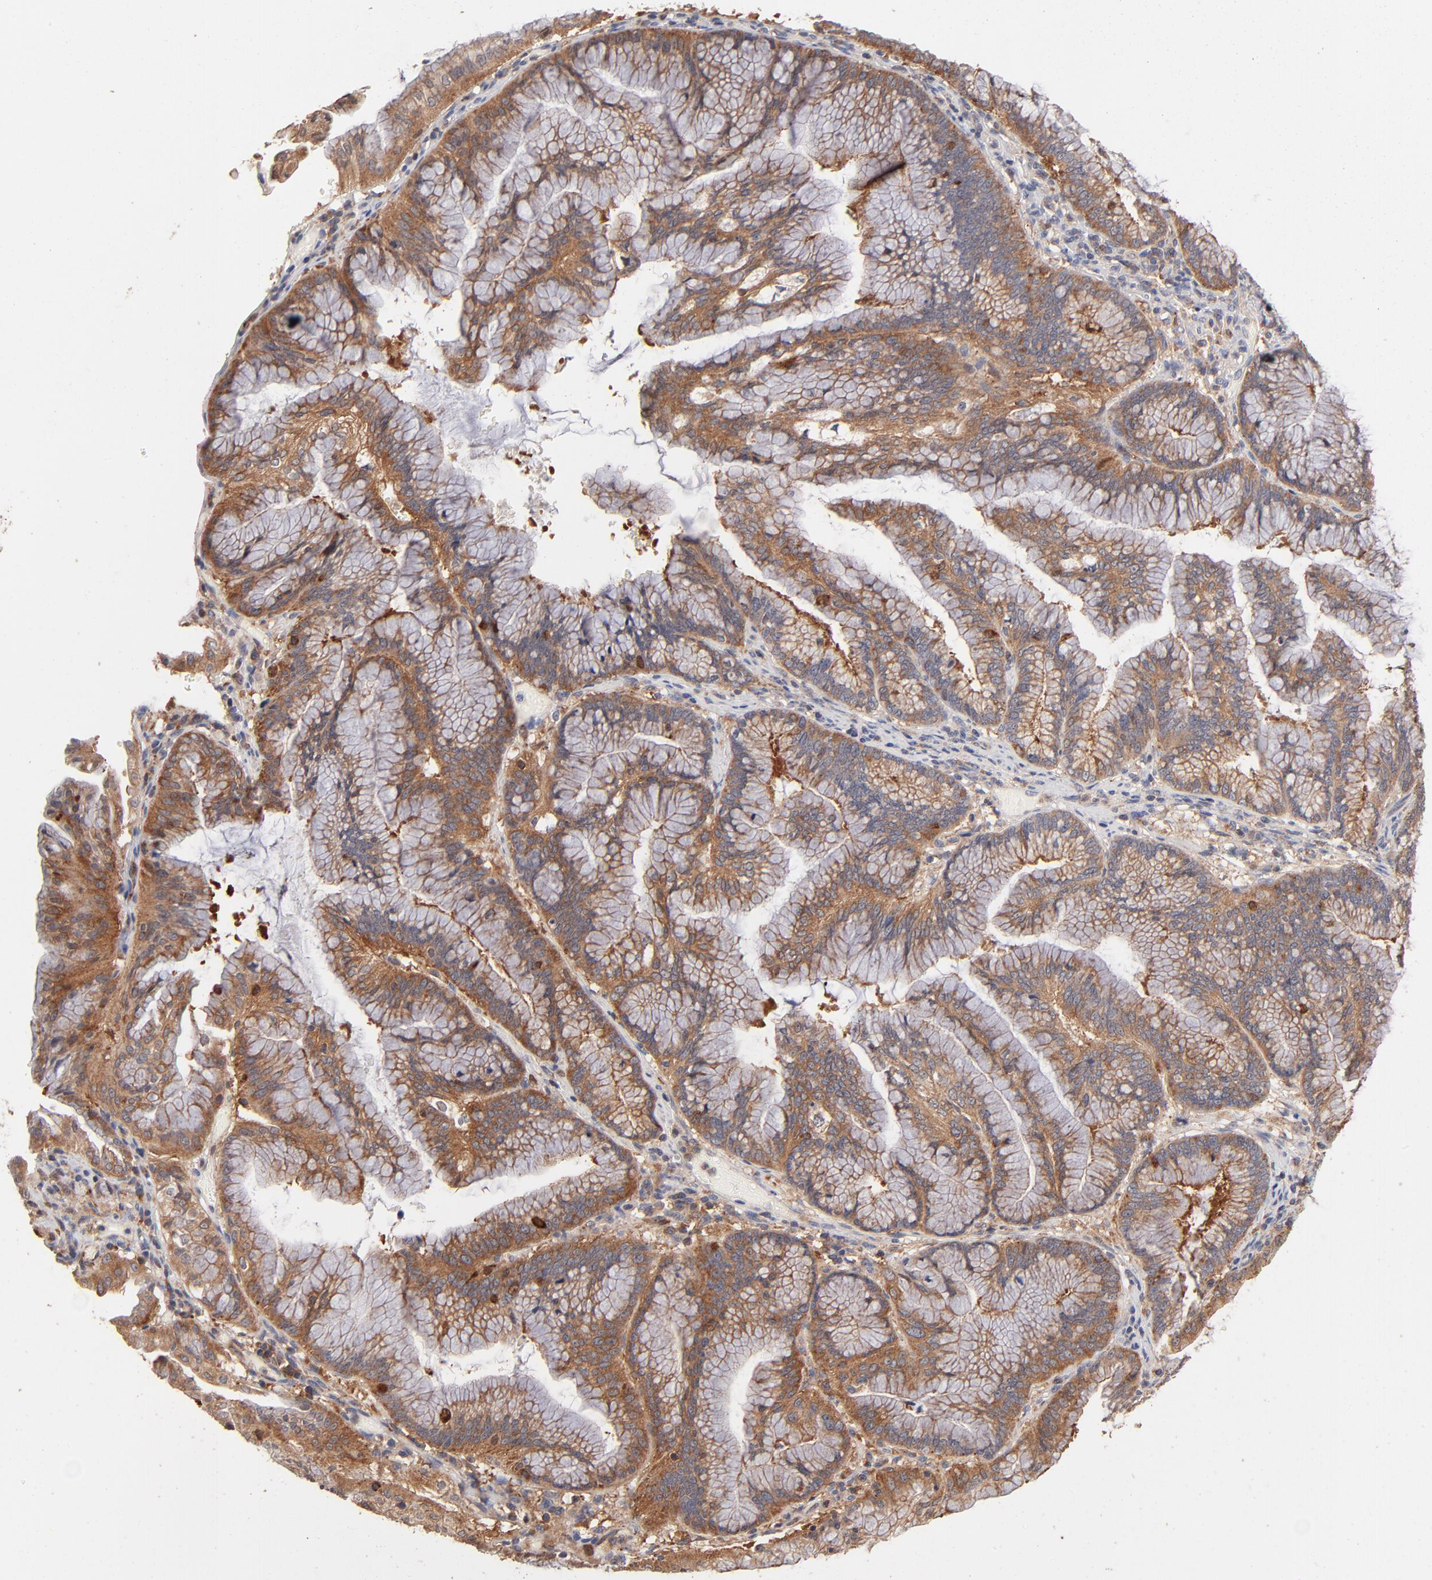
{"staining": {"intensity": "moderate", "quantity": ">75%", "location": "cytoplasmic/membranous"}, "tissue": "pancreatic cancer", "cell_type": "Tumor cells", "image_type": "cancer", "snomed": [{"axis": "morphology", "description": "Adenocarcinoma, NOS"}, {"axis": "topography", "description": "Pancreas"}], "caption": "This is a photomicrograph of immunohistochemistry (IHC) staining of pancreatic cancer, which shows moderate expression in the cytoplasmic/membranous of tumor cells.", "gene": "IVNS1ABP", "patient": {"sex": "female", "age": 64}}